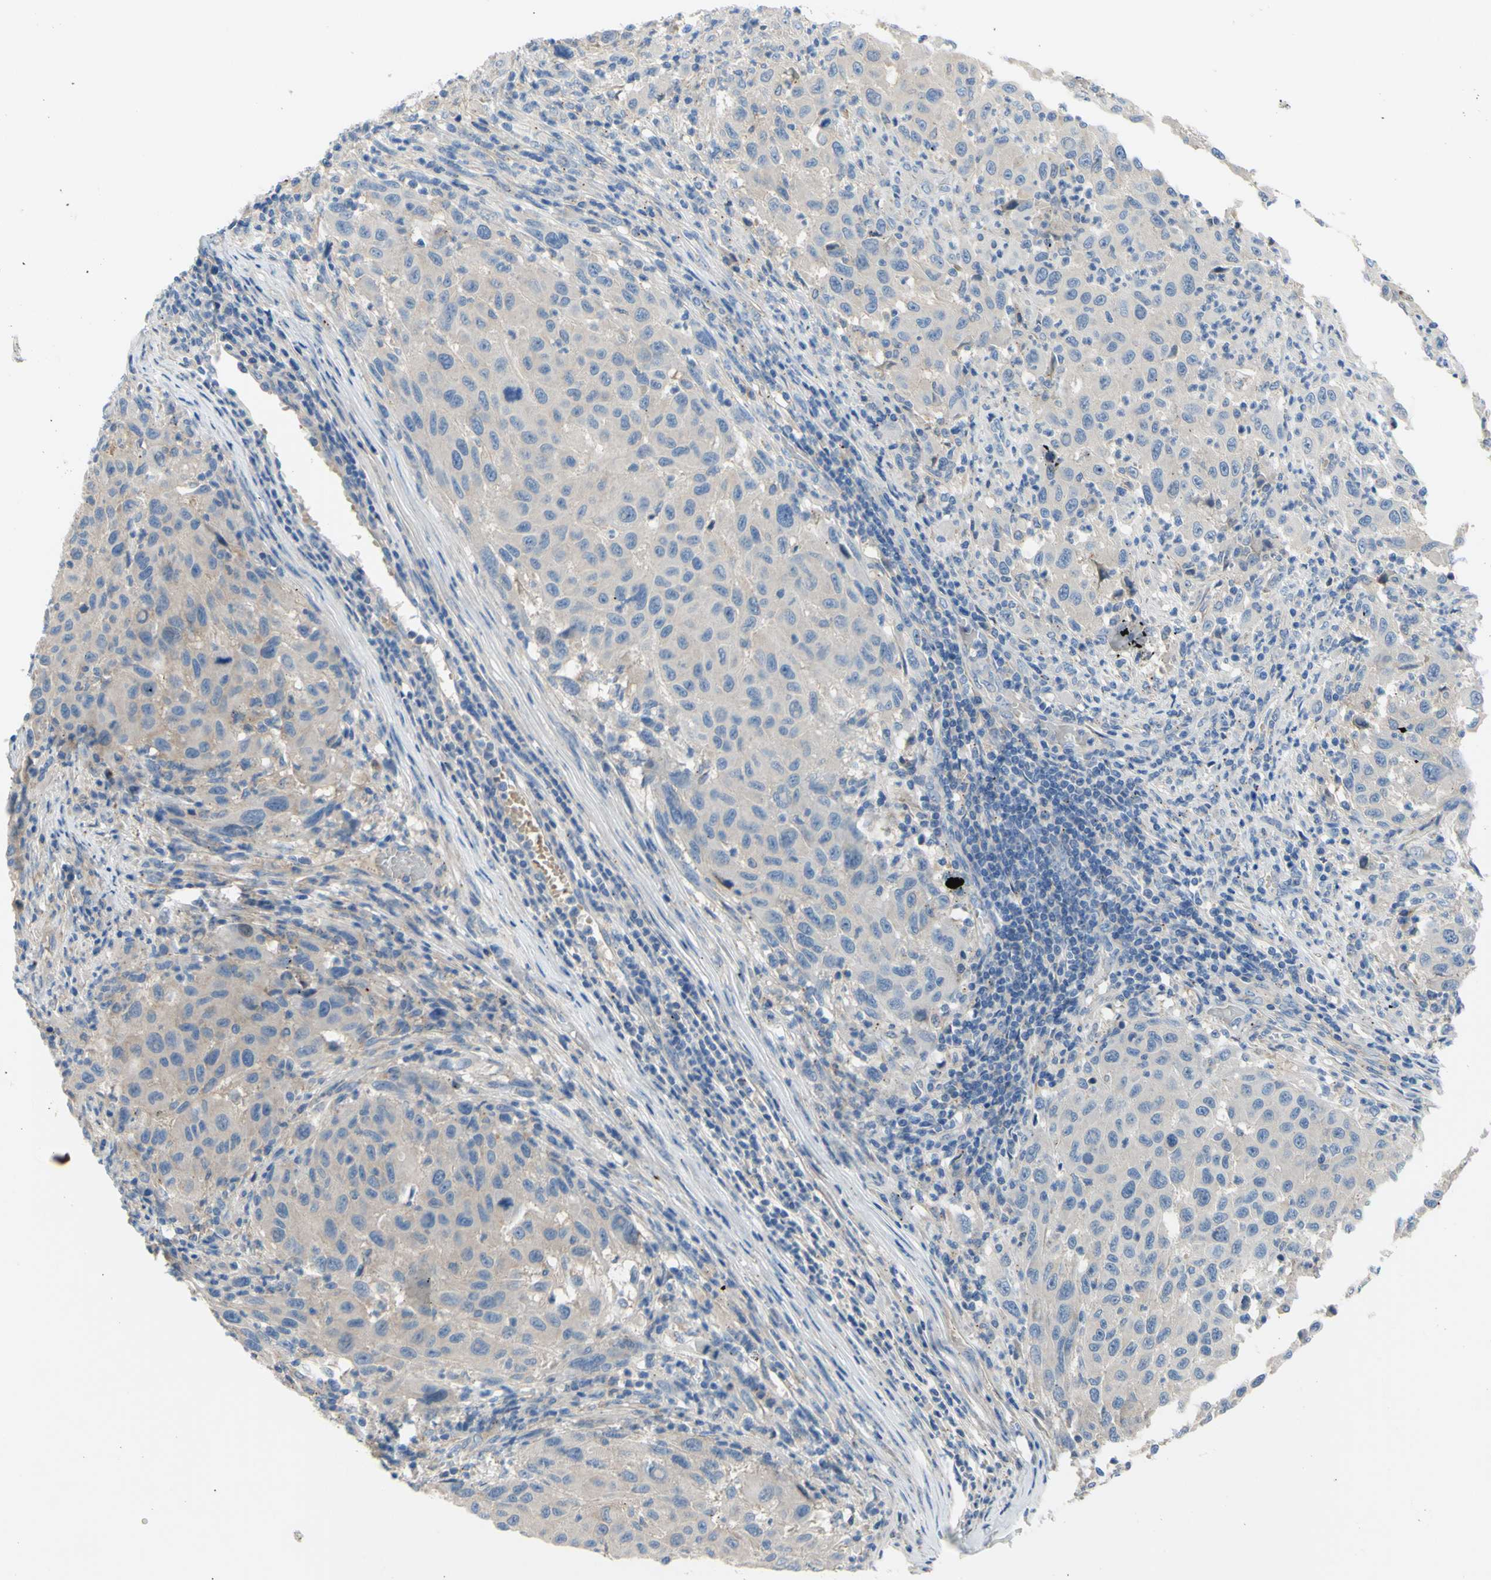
{"staining": {"intensity": "weak", "quantity": "<25%", "location": "cytoplasmic/membranous"}, "tissue": "melanoma", "cell_type": "Tumor cells", "image_type": "cancer", "snomed": [{"axis": "morphology", "description": "Malignant melanoma, Metastatic site"}, {"axis": "topography", "description": "Lymph node"}], "caption": "Immunohistochemical staining of human melanoma reveals no significant expression in tumor cells. (Immunohistochemistry (ihc), brightfield microscopy, high magnification).", "gene": "TMEM59L", "patient": {"sex": "male", "age": 61}}